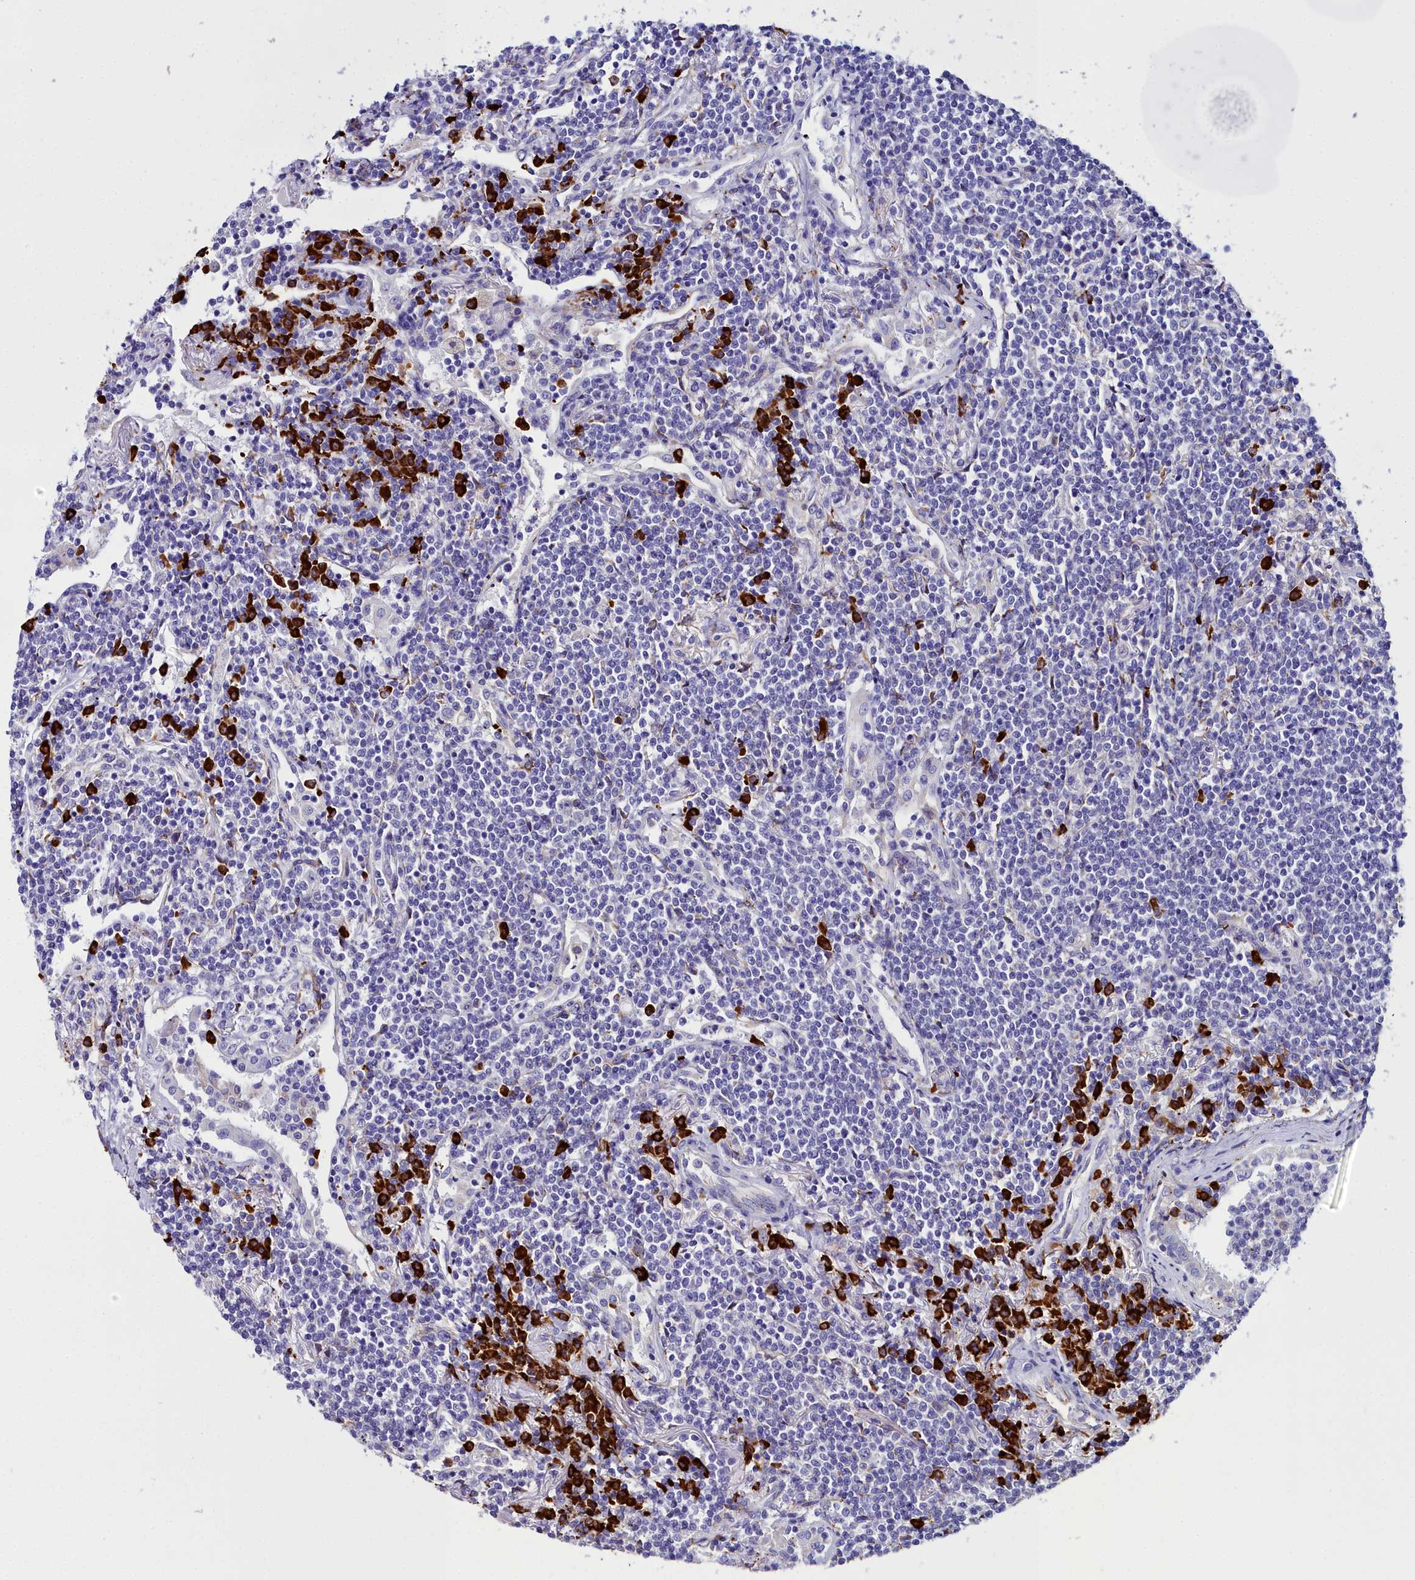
{"staining": {"intensity": "negative", "quantity": "none", "location": "none"}, "tissue": "lymphoma", "cell_type": "Tumor cells", "image_type": "cancer", "snomed": [{"axis": "morphology", "description": "Malignant lymphoma, non-Hodgkin's type, Low grade"}, {"axis": "topography", "description": "Lung"}], "caption": "Photomicrograph shows no significant protein expression in tumor cells of lymphoma.", "gene": "TXNDC5", "patient": {"sex": "female", "age": 71}}